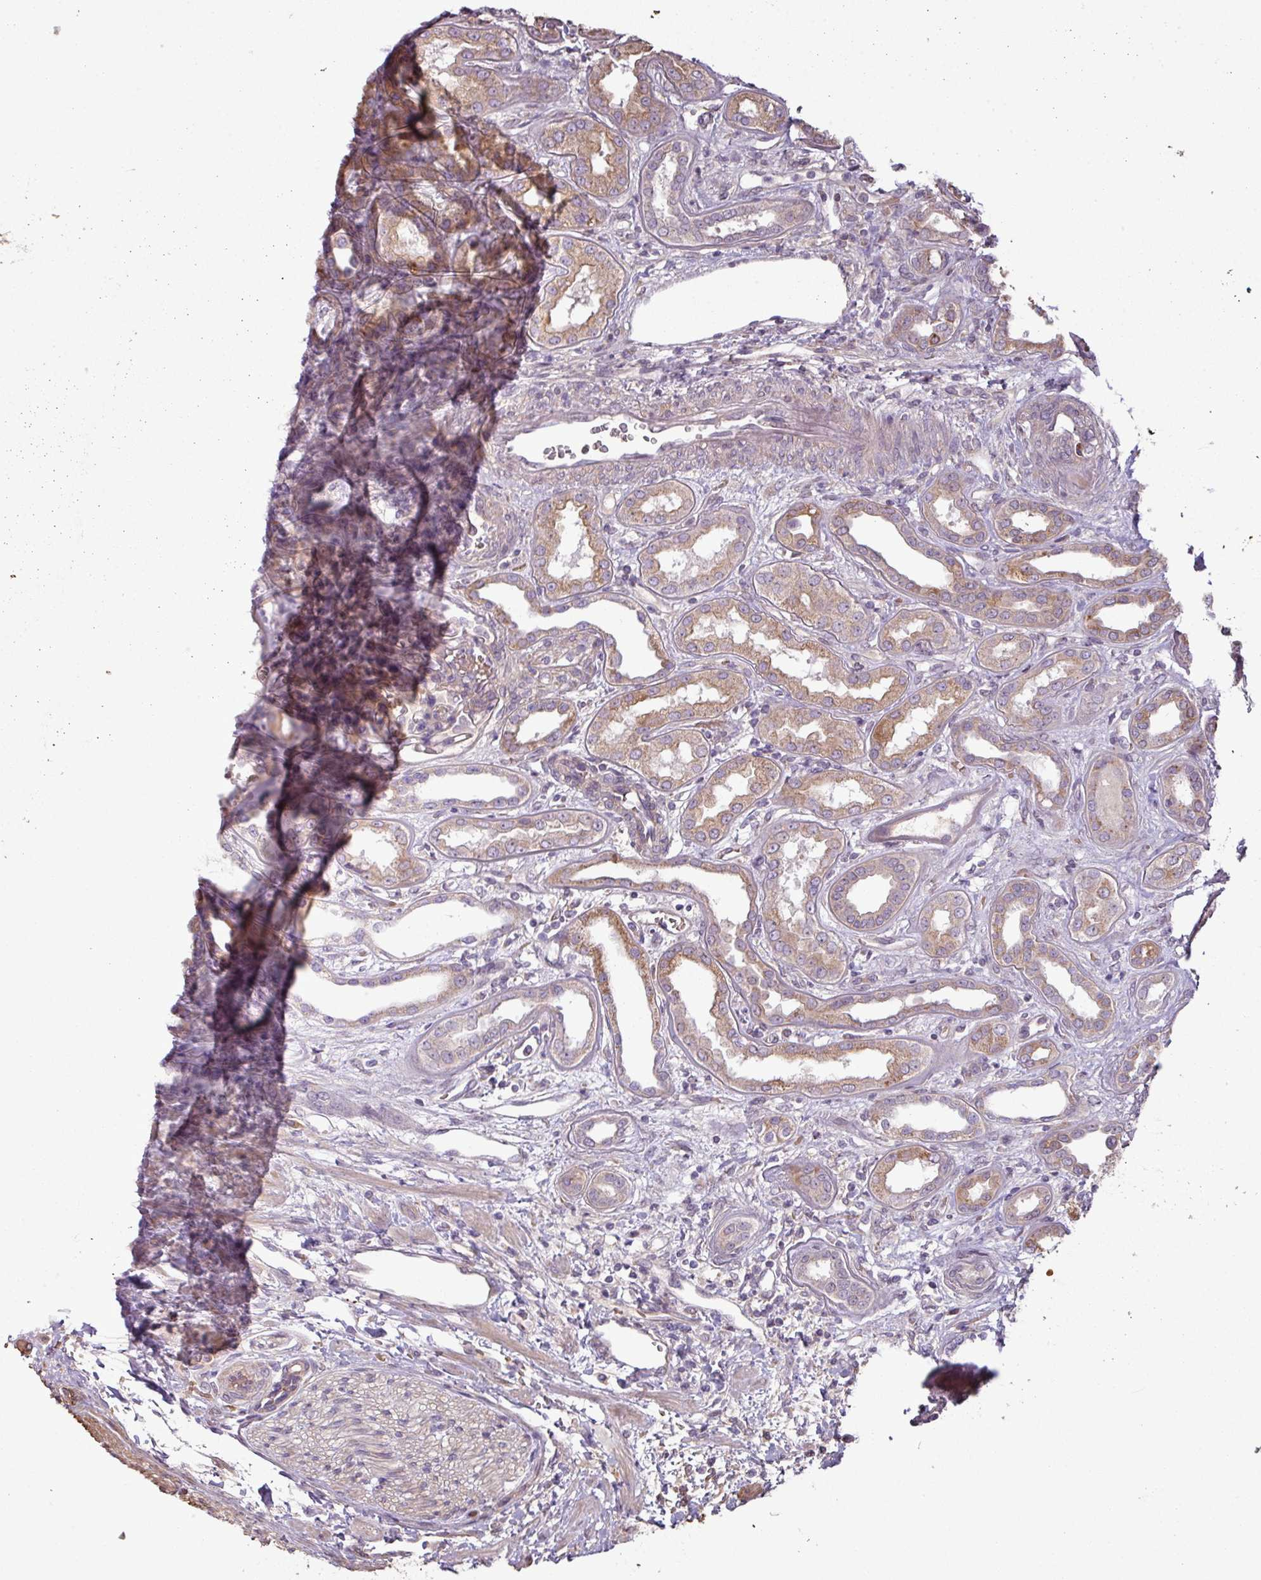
{"staining": {"intensity": "negative", "quantity": "none", "location": "none"}, "tissue": "kidney", "cell_type": "Cells in glomeruli", "image_type": "normal", "snomed": [{"axis": "morphology", "description": "Normal tissue, NOS"}, {"axis": "topography", "description": "Kidney"}], "caption": "Kidney was stained to show a protein in brown. There is no significant expression in cells in glomeruli. The staining was performed using DAB (3,3'-diaminobenzidine) to visualize the protein expression in brown, while the nuclei were stained in blue with hematoxylin (Magnification: 20x).", "gene": "NHSL2", "patient": {"sex": "male", "age": 59}}